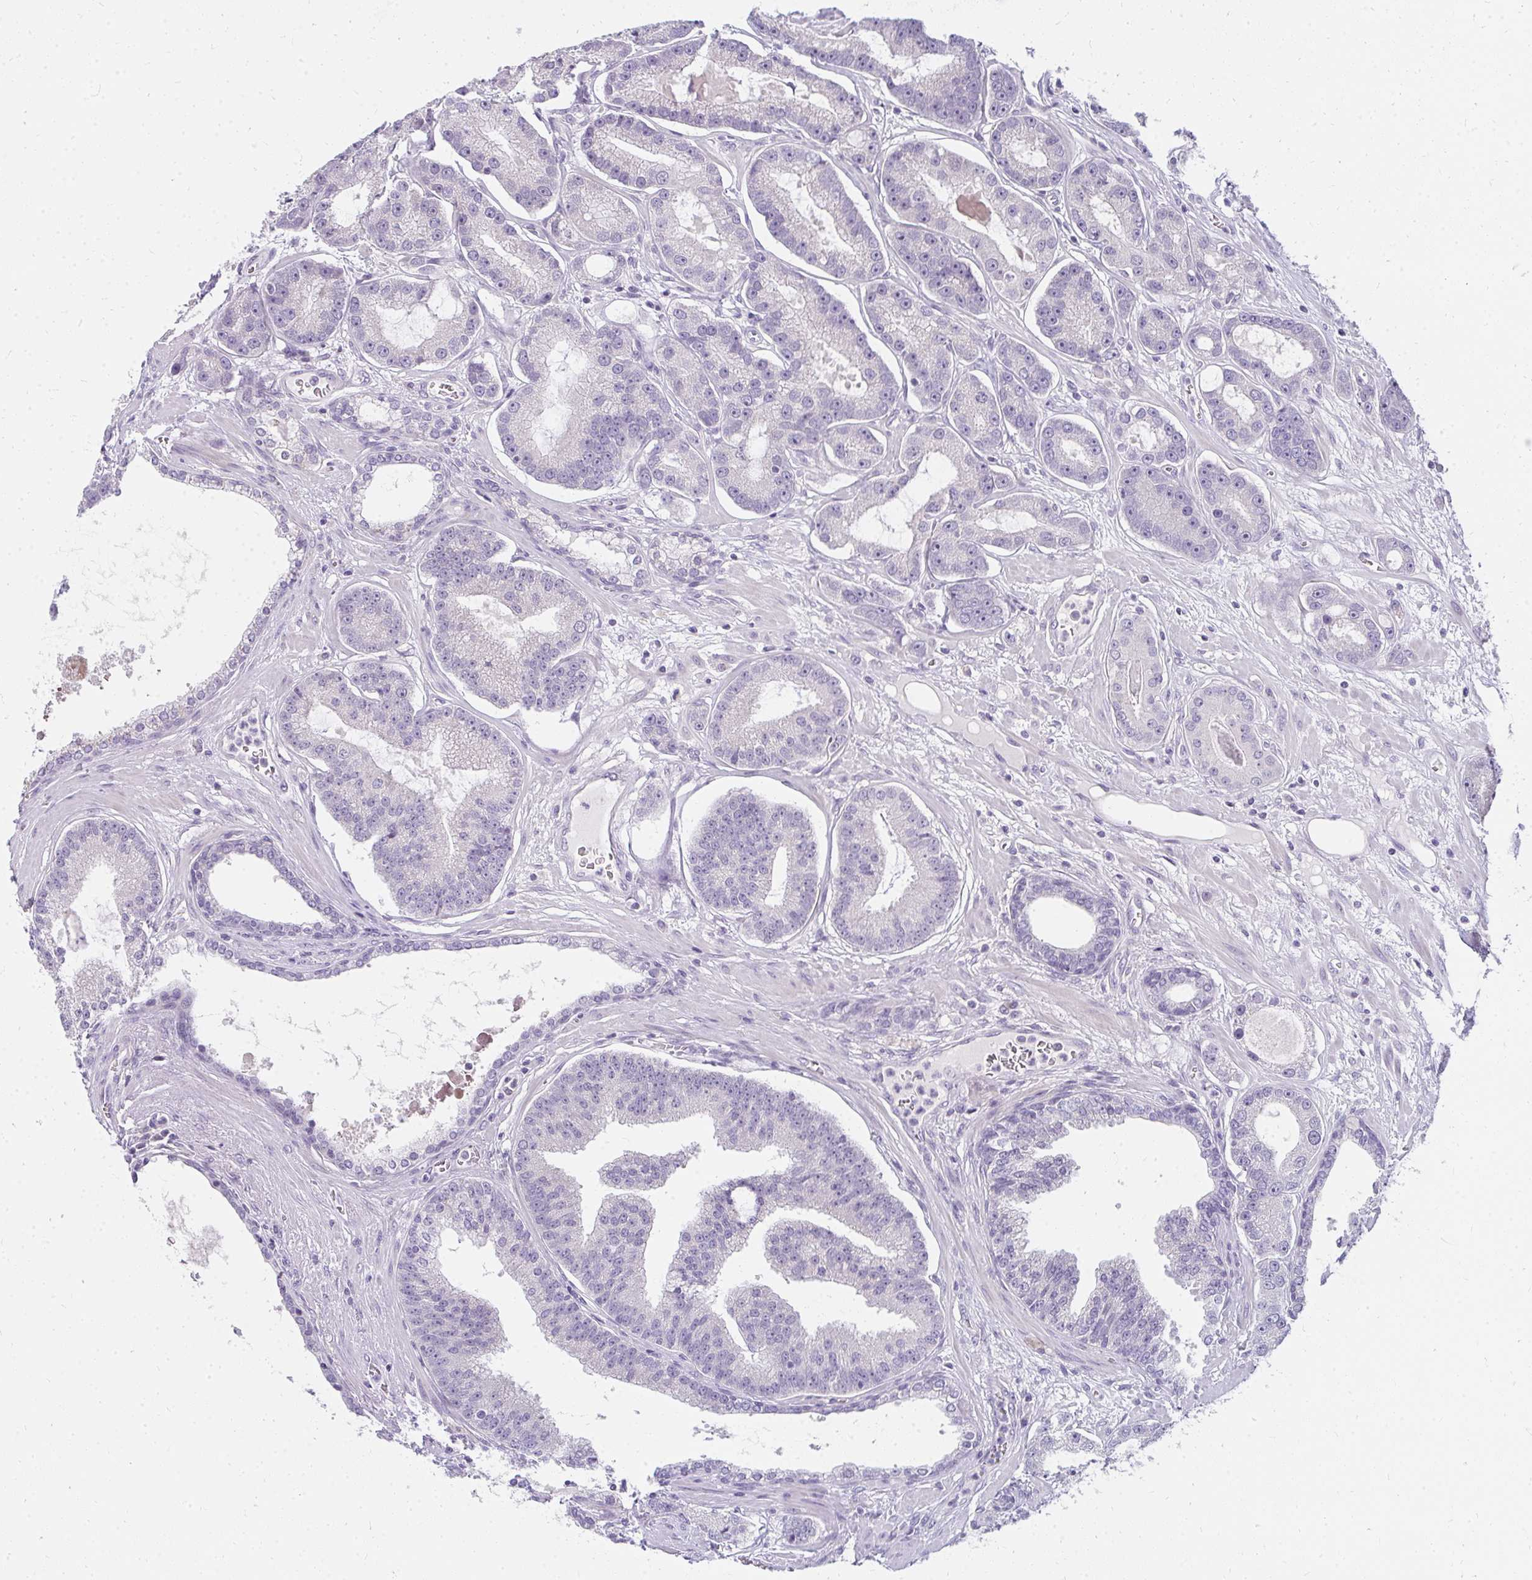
{"staining": {"intensity": "negative", "quantity": "none", "location": "none"}, "tissue": "prostate cancer", "cell_type": "Tumor cells", "image_type": "cancer", "snomed": [{"axis": "morphology", "description": "Adenocarcinoma, High grade"}, {"axis": "topography", "description": "Prostate"}], "caption": "Tumor cells show no significant expression in prostate cancer. Nuclei are stained in blue.", "gene": "PPP1R3G", "patient": {"sex": "male", "age": 65}}